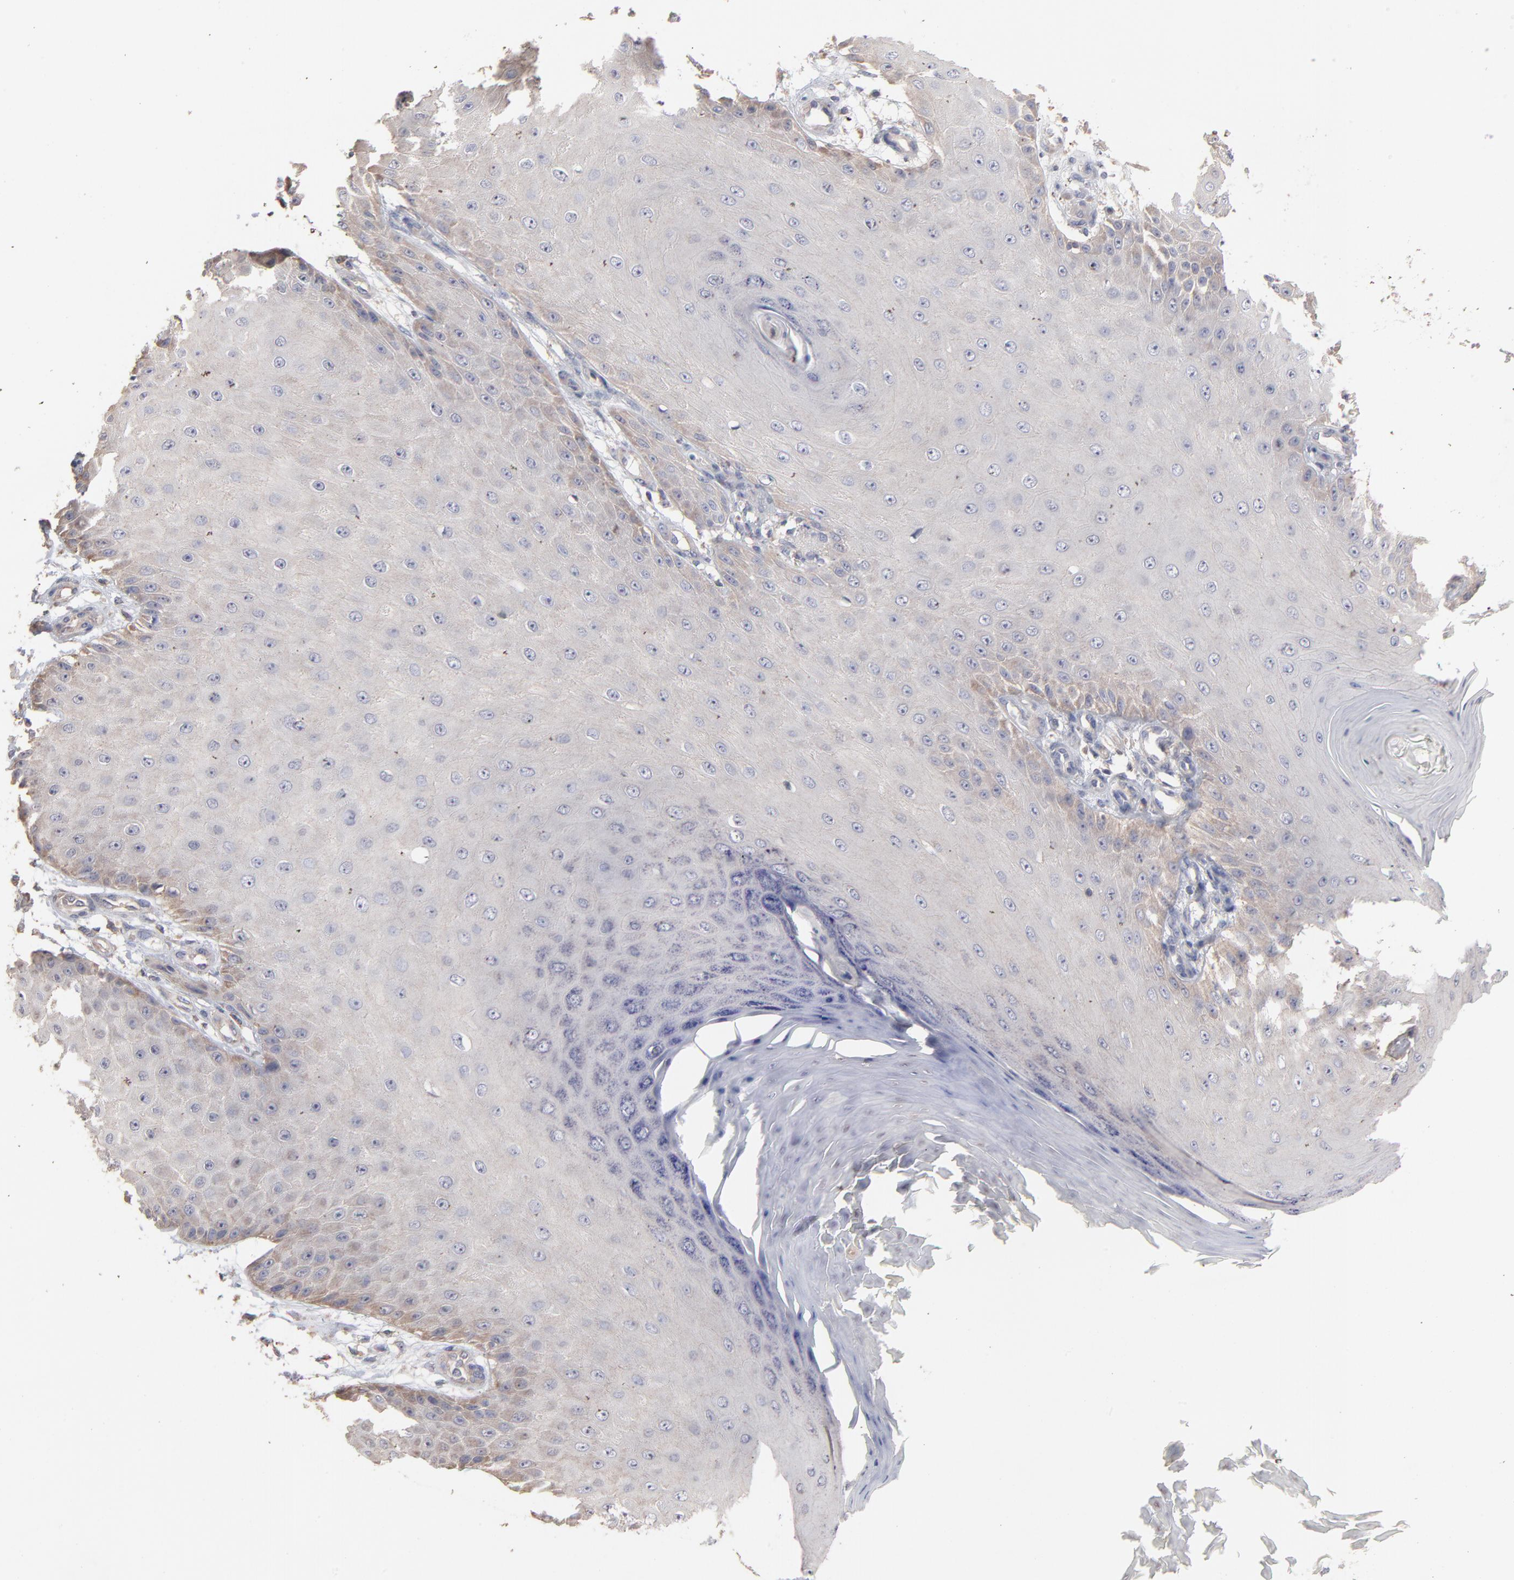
{"staining": {"intensity": "moderate", "quantity": ">75%", "location": "cytoplasmic/membranous"}, "tissue": "skin cancer", "cell_type": "Tumor cells", "image_type": "cancer", "snomed": [{"axis": "morphology", "description": "Squamous cell carcinoma, NOS"}, {"axis": "topography", "description": "Skin"}], "caption": "Squamous cell carcinoma (skin) stained with a protein marker shows moderate staining in tumor cells.", "gene": "TANGO2", "patient": {"sex": "female", "age": 40}}